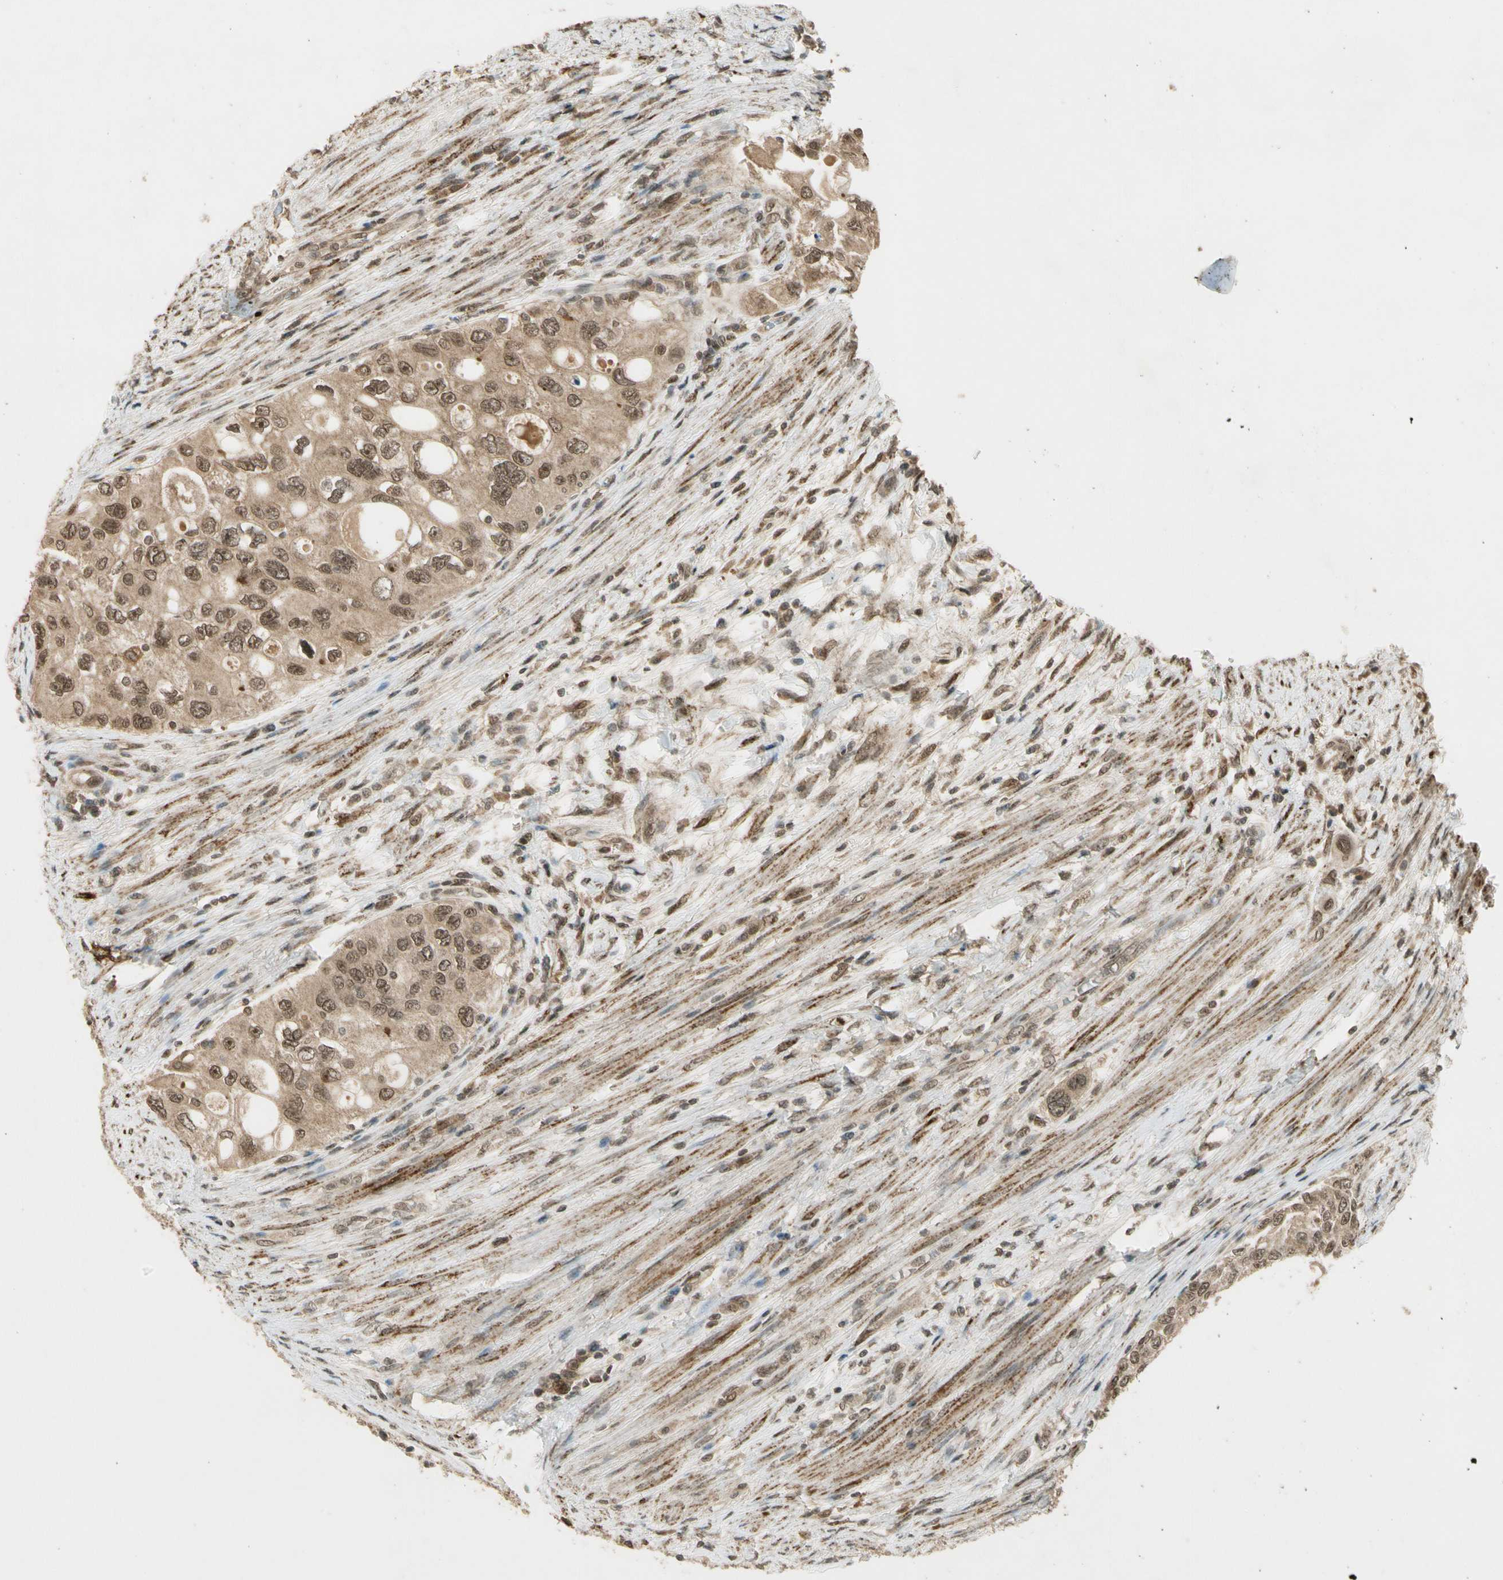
{"staining": {"intensity": "moderate", "quantity": ">75%", "location": "cytoplasmic/membranous,nuclear"}, "tissue": "urothelial cancer", "cell_type": "Tumor cells", "image_type": "cancer", "snomed": [{"axis": "morphology", "description": "Urothelial carcinoma, High grade"}, {"axis": "topography", "description": "Urinary bladder"}], "caption": "Immunohistochemistry micrograph of neoplastic tissue: urothelial cancer stained using IHC reveals medium levels of moderate protein expression localized specifically in the cytoplasmic/membranous and nuclear of tumor cells, appearing as a cytoplasmic/membranous and nuclear brown color.", "gene": "ZNF135", "patient": {"sex": "female", "age": 56}}